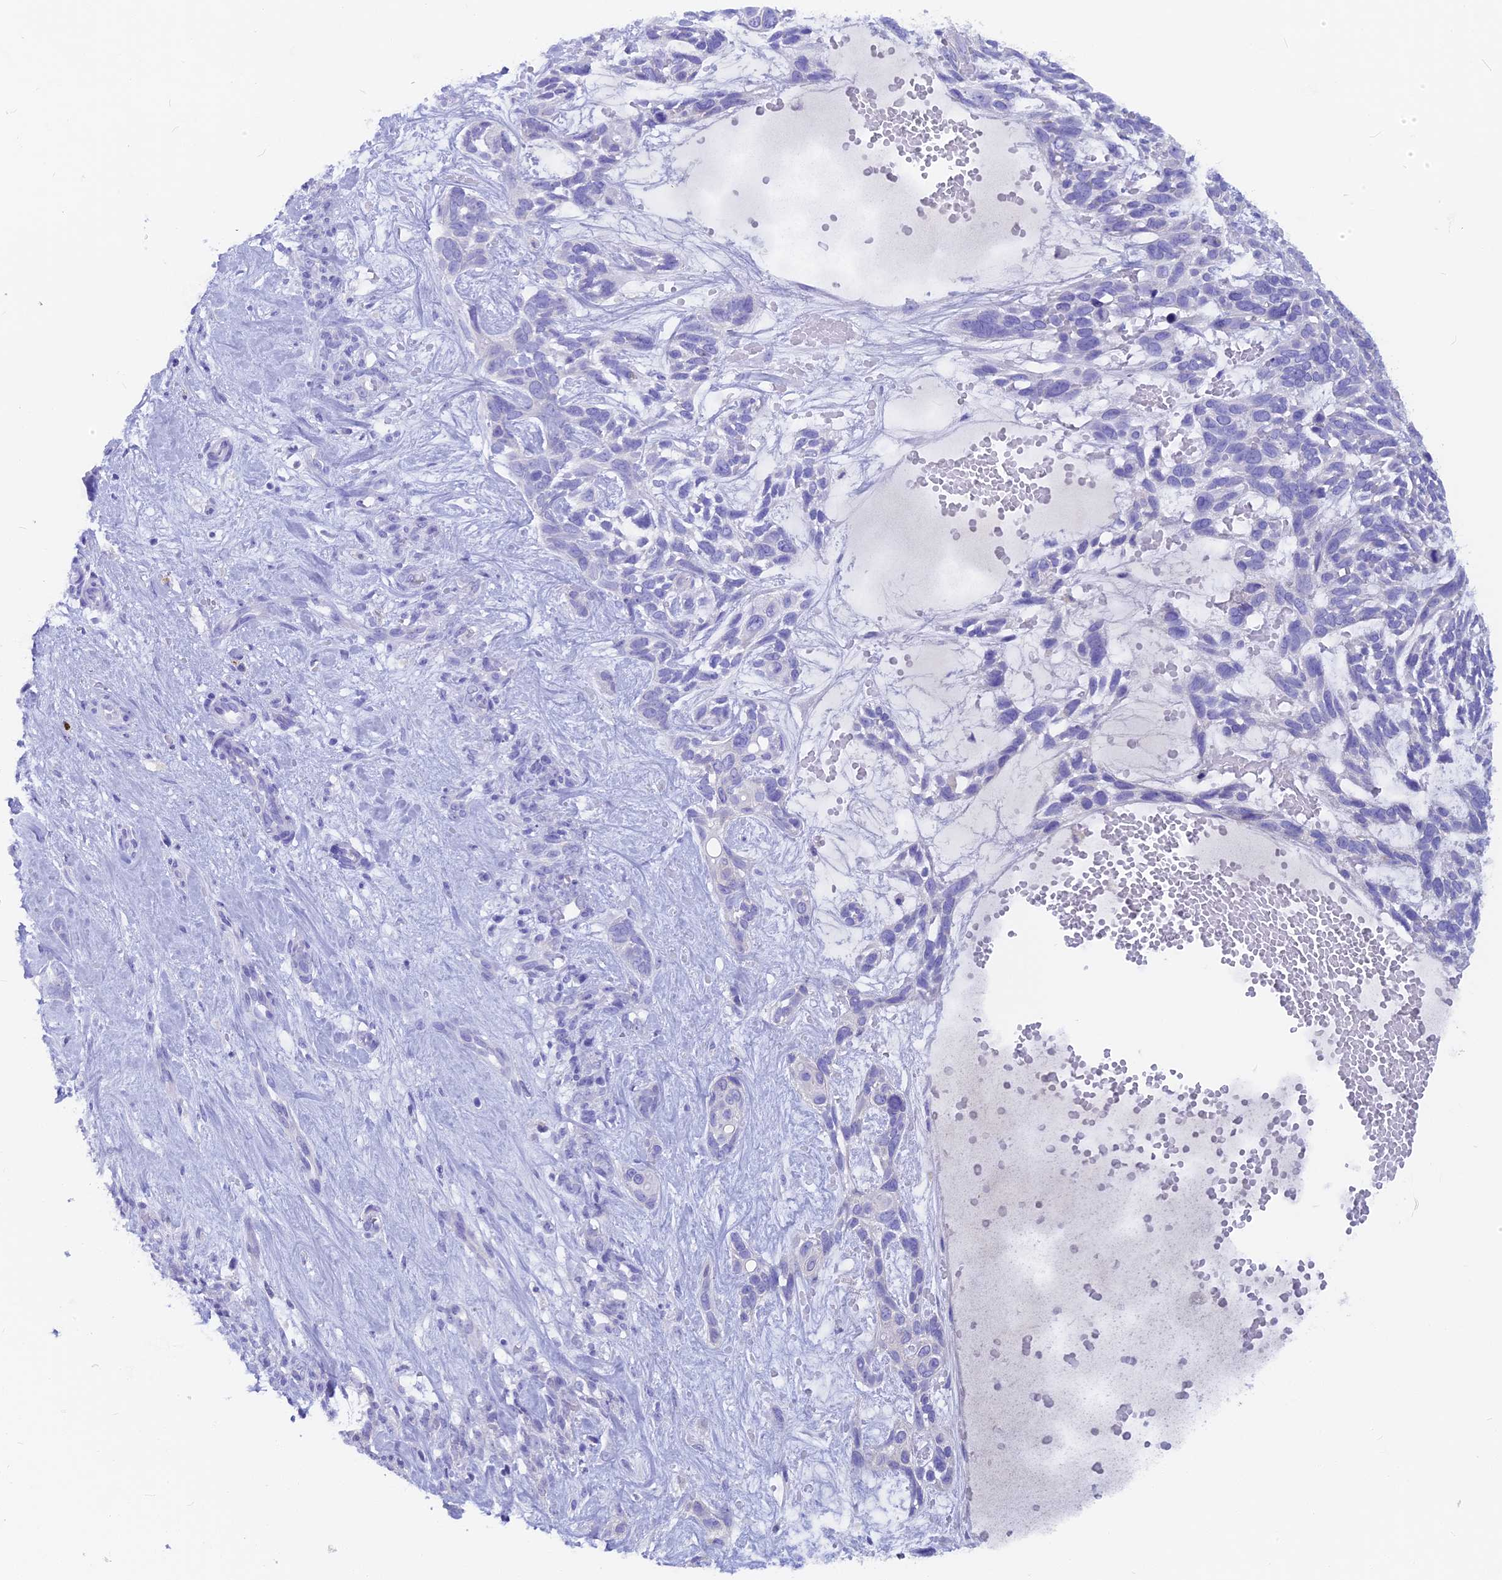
{"staining": {"intensity": "negative", "quantity": "none", "location": "none"}, "tissue": "skin cancer", "cell_type": "Tumor cells", "image_type": "cancer", "snomed": [{"axis": "morphology", "description": "Basal cell carcinoma"}, {"axis": "topography", "description": "Skin"}], "caption": "There is no significant staining in tumor cells of basal cell carcinoma (skin).", "gene": "PZP", "patient": {"sex": "male", "age": 88}}